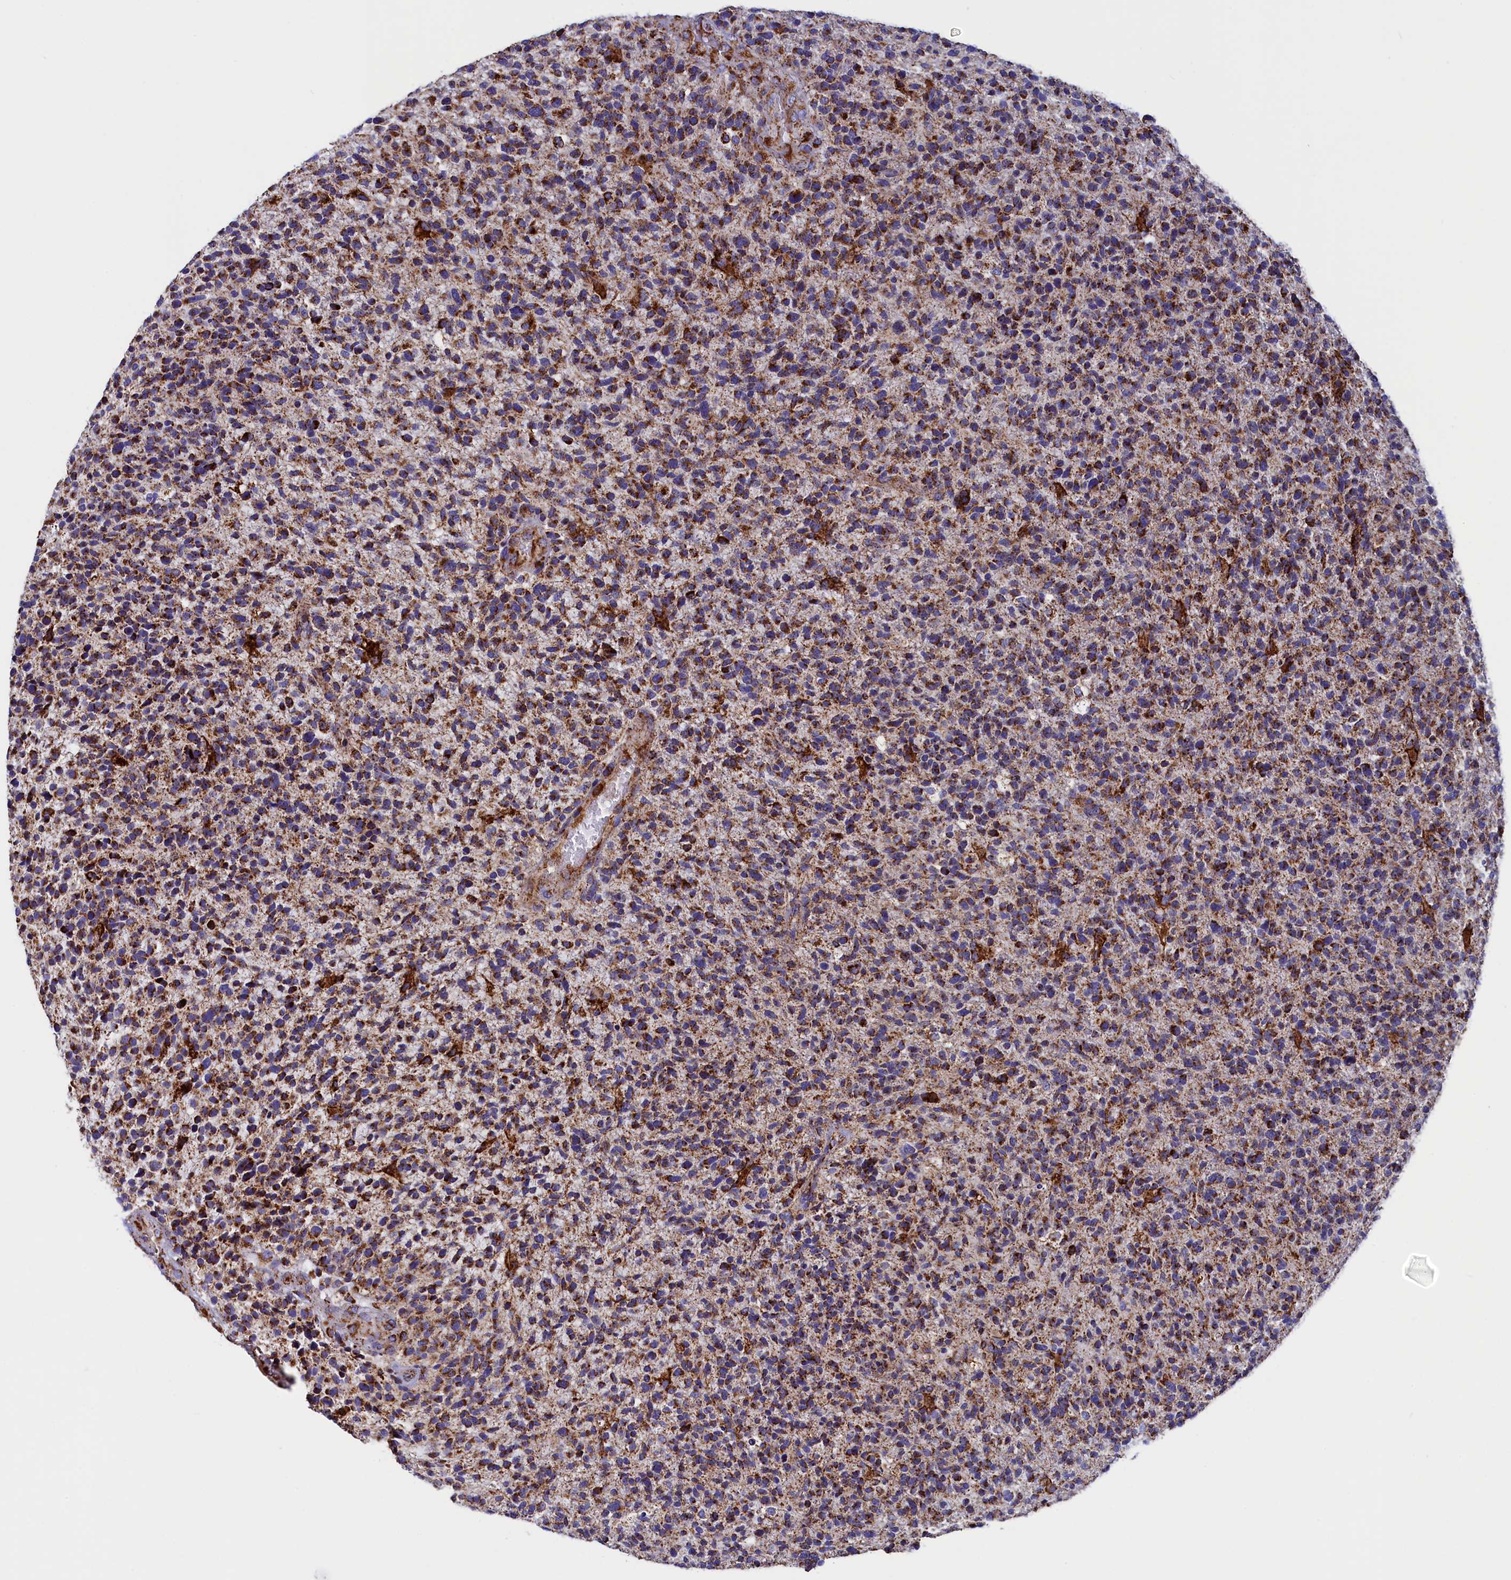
{"staining": {"intensity": "strong", "quantity": ">75%", "location": "cytoplasmic/membranous"}, "tissue": "glioma", "cell_type": "Tumor cells", "image_type": "cancer", "snomed": [{"axis": "morphology", "description": "Glioma, malignant, High grade"}, {"axis": "topography", "description": "Brain"}], "caption": "A micrograph showing strong cytoplasmic/membranous expression in approximately >75% of tumor cells in malignant glioma (high-grade), as visualized by brown immunohistochemical staining.", "gene": "SLC39A3", "patient": {"sex": "male", "age": 72}}